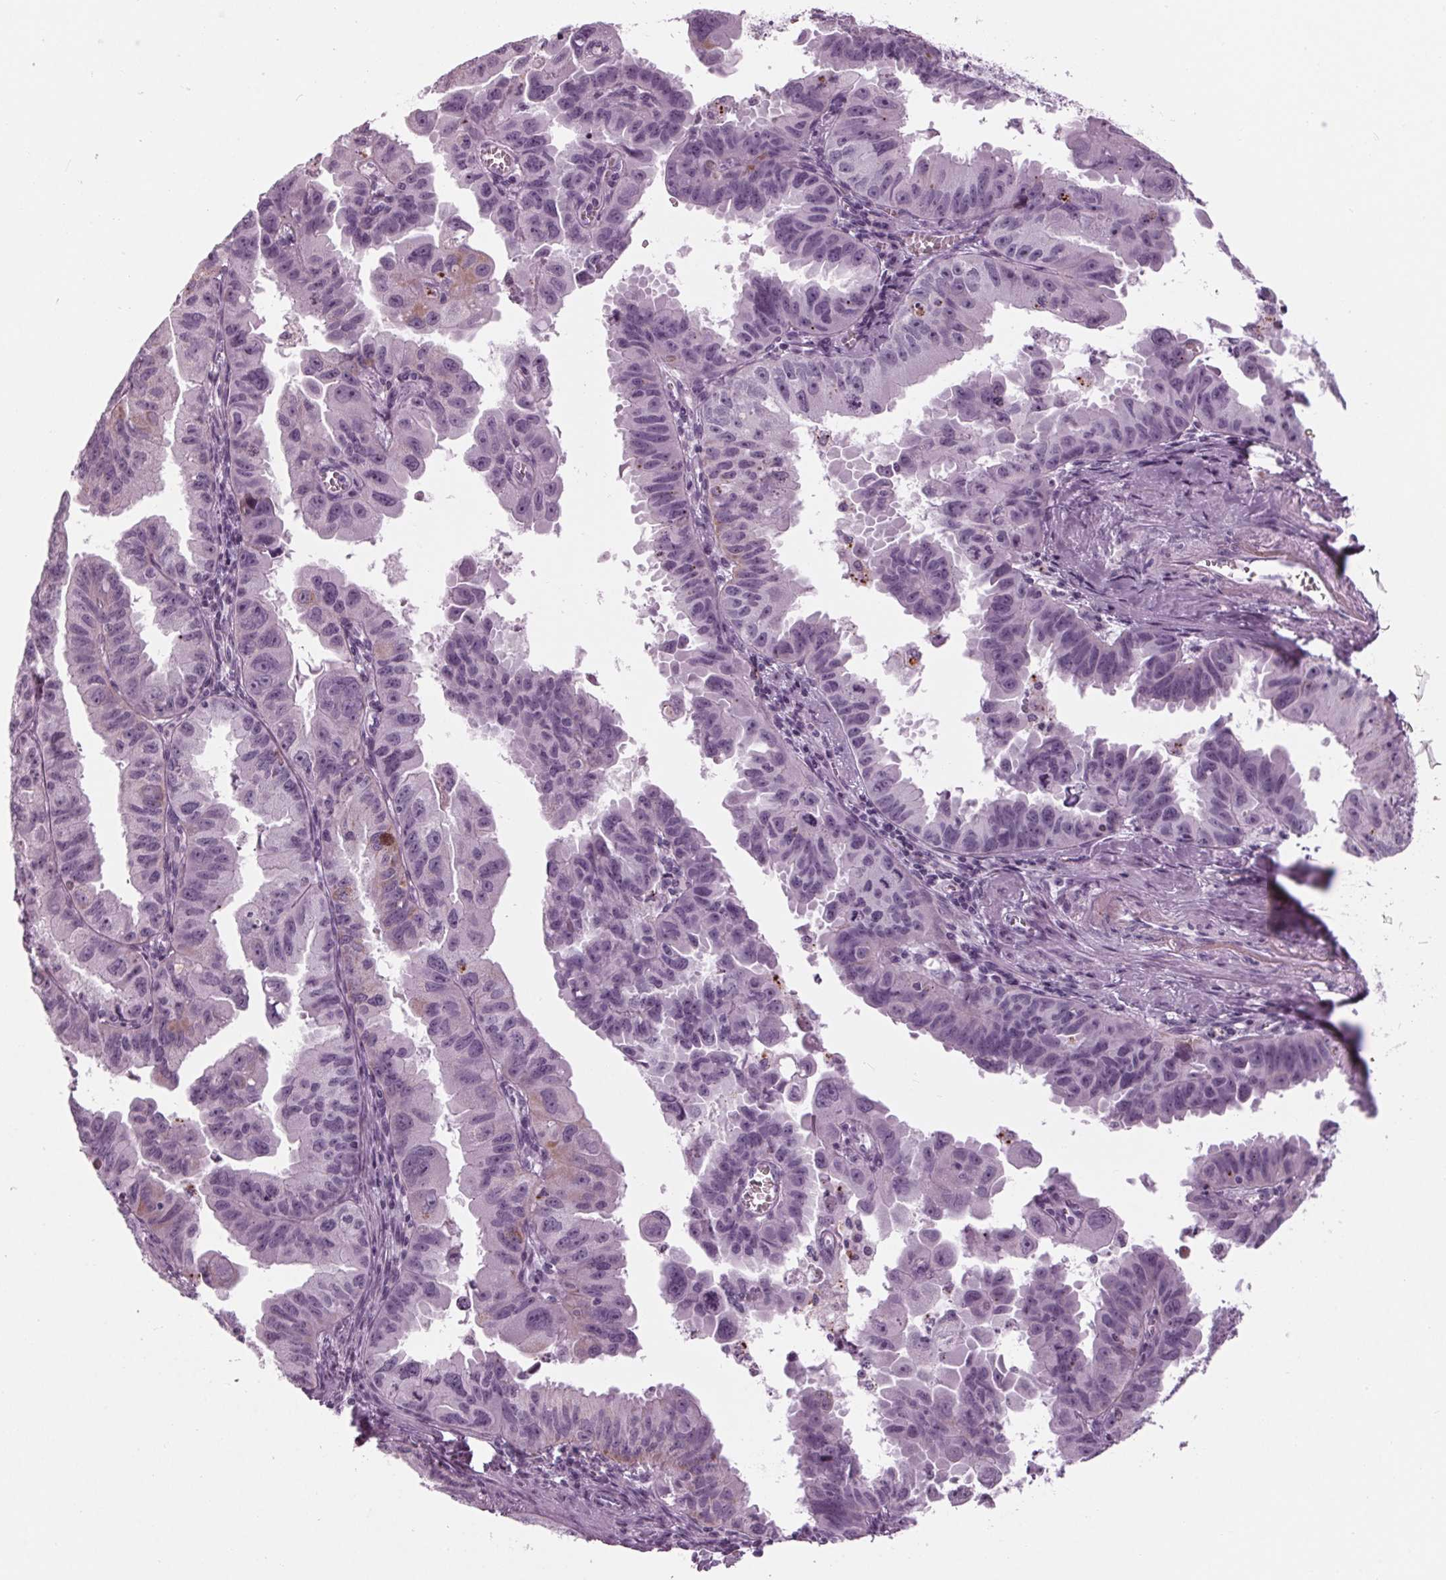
{"staining": {"intensity": "negative", "quantity": "none", "location": "none"}, "tissue": "ovarian cancer", "cell_type": "Tumor cells", "image_type": "cancer", "snomed": [{"axis": "morphology", "description": "Carcinoma, endometroid"}, {"axis": "topography", "description": "Ovary"}], "caption": "Ovarian endometroid carcinoma was stained to show a protein in brown. There is no significant staining in tumor cells.", "gene": "CYP3A43", "patient": {"sex": "female", "age": 85}}